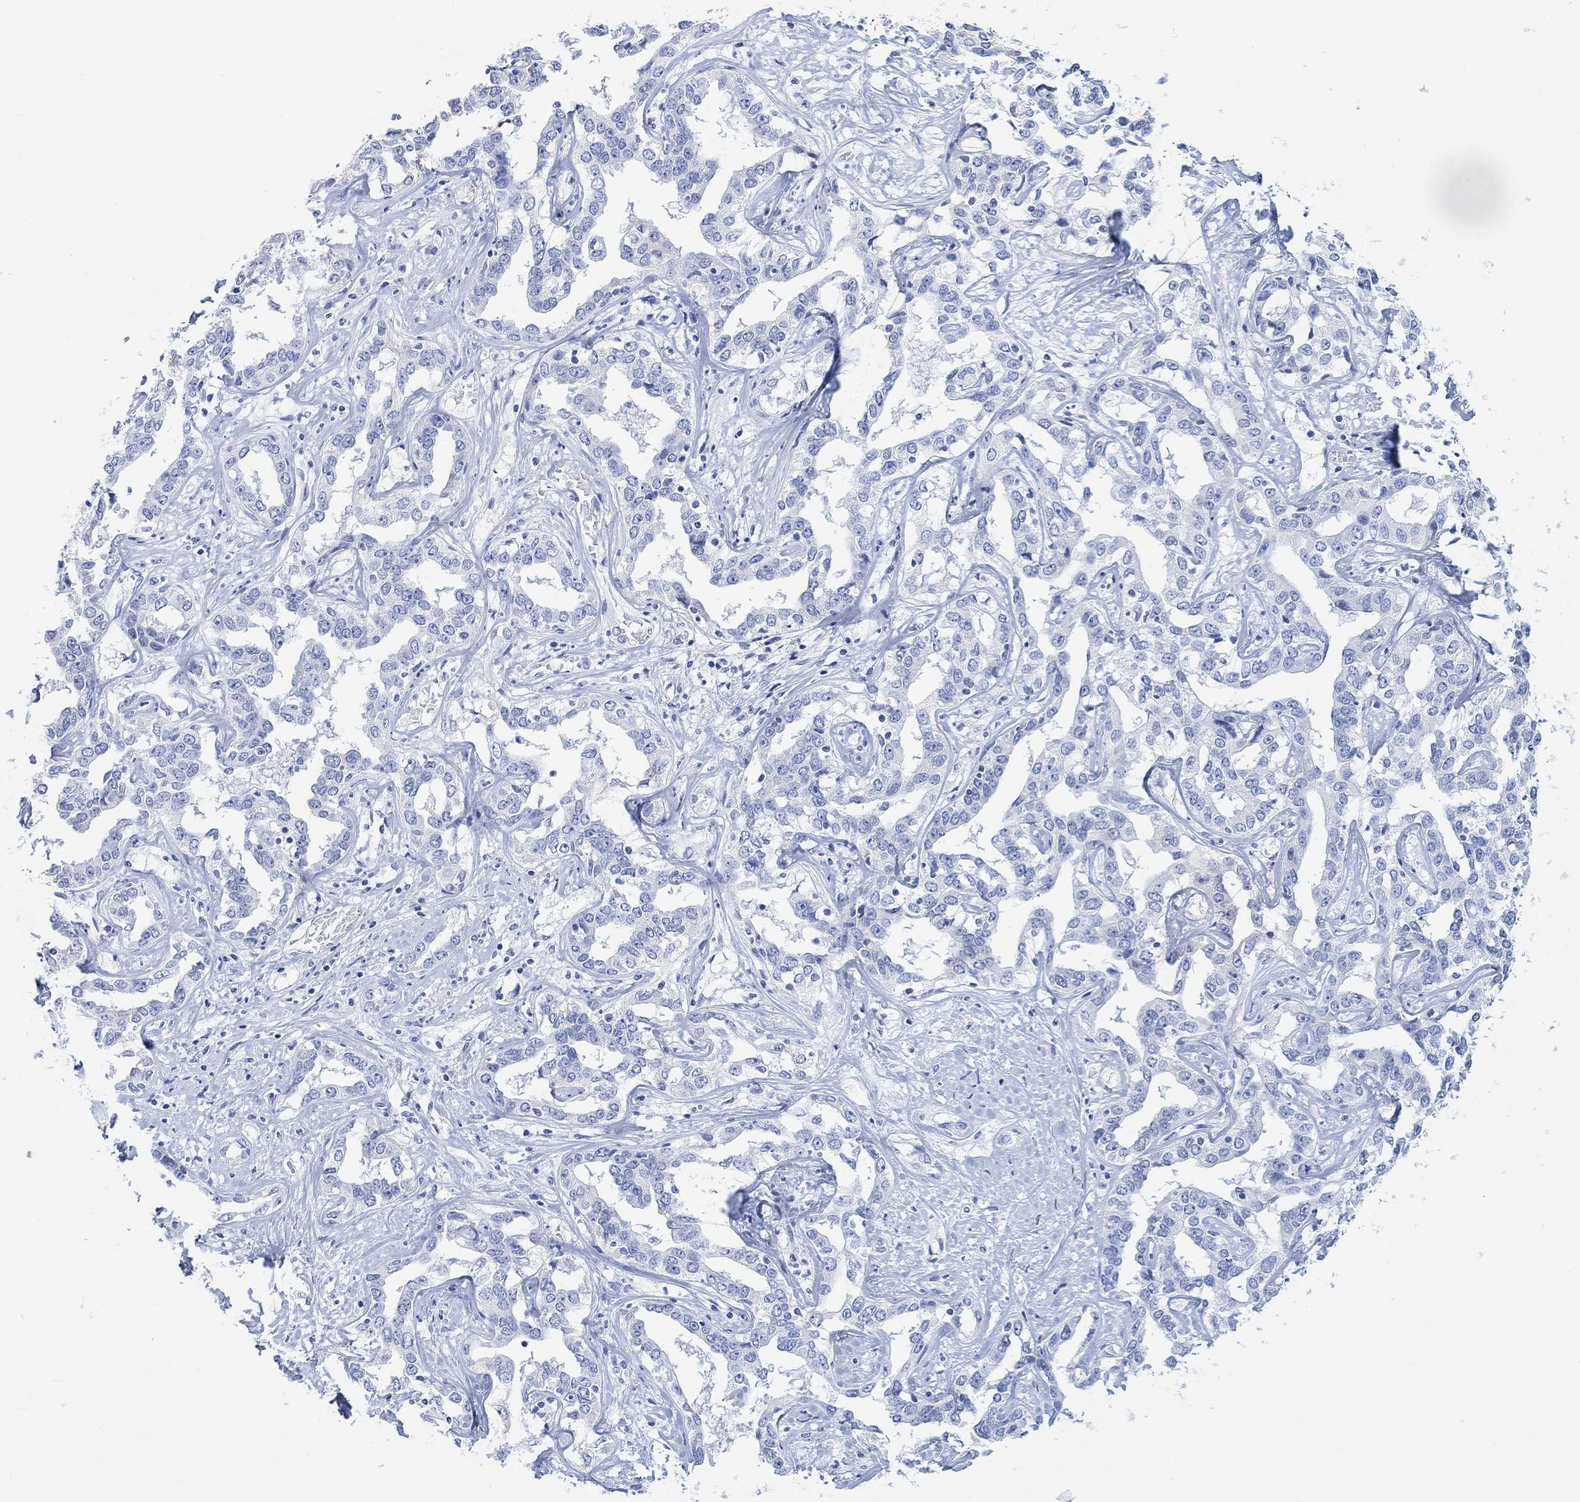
{"staining": {"intensity": "negative", "quantity": "none", "location": "none"}, "tissue": "liver cancer", "cell_type": "Tumor cells", "image_type": "cancer", "snomed": [{"axis": "morphology", "description": "Cholangiocarcinoma"}, {"axis": "topography", "description": "Liver"}], "caption": "IHC micrograph of human cholangiocarcinoma (liver) stained for a protein (brown), which exhibits no positivity in tumor cells.", "gene": "CALCA", "patient": {"sex": "male", "age": 59}}